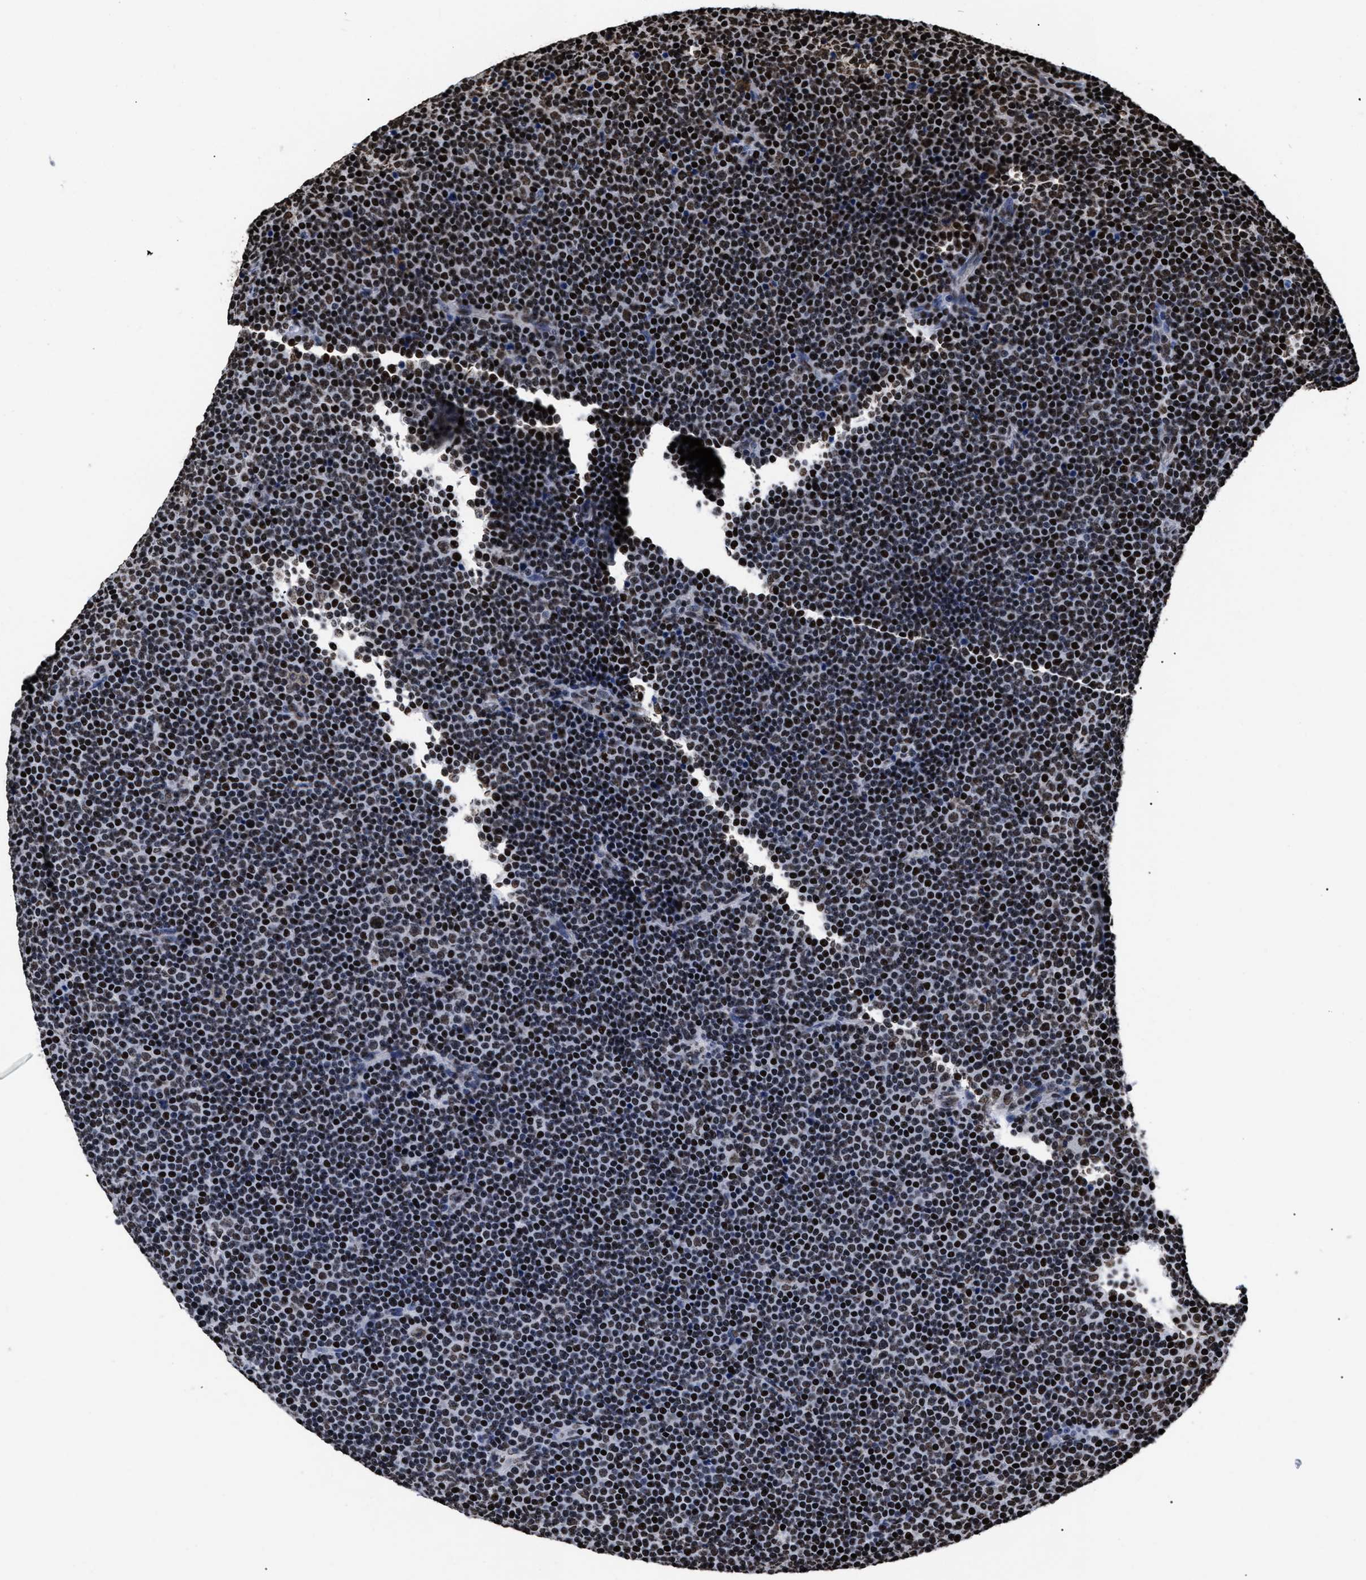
{"staining": {"intensity": "strong", "quantity": ">75%", "location": "nuclear"}, "tissue": "lymphoma", "cell_type": "Tumor cells", "image_type": "cancer", "snomed": [{"axis": "morphology", "description": "Malignant lymphoma, non-Hodgkin's type, Low grade"}, {"axis": "topography", "description": "Lymph node"}], "caption": "A brown stain shows strong nuclear staining of a protein in human lymphoma tumor cells. (DAB IHC with brightfield microscopy, high magnification).", "gene": "CALHM3", "patient": {"sex": "female", "age": 67}}